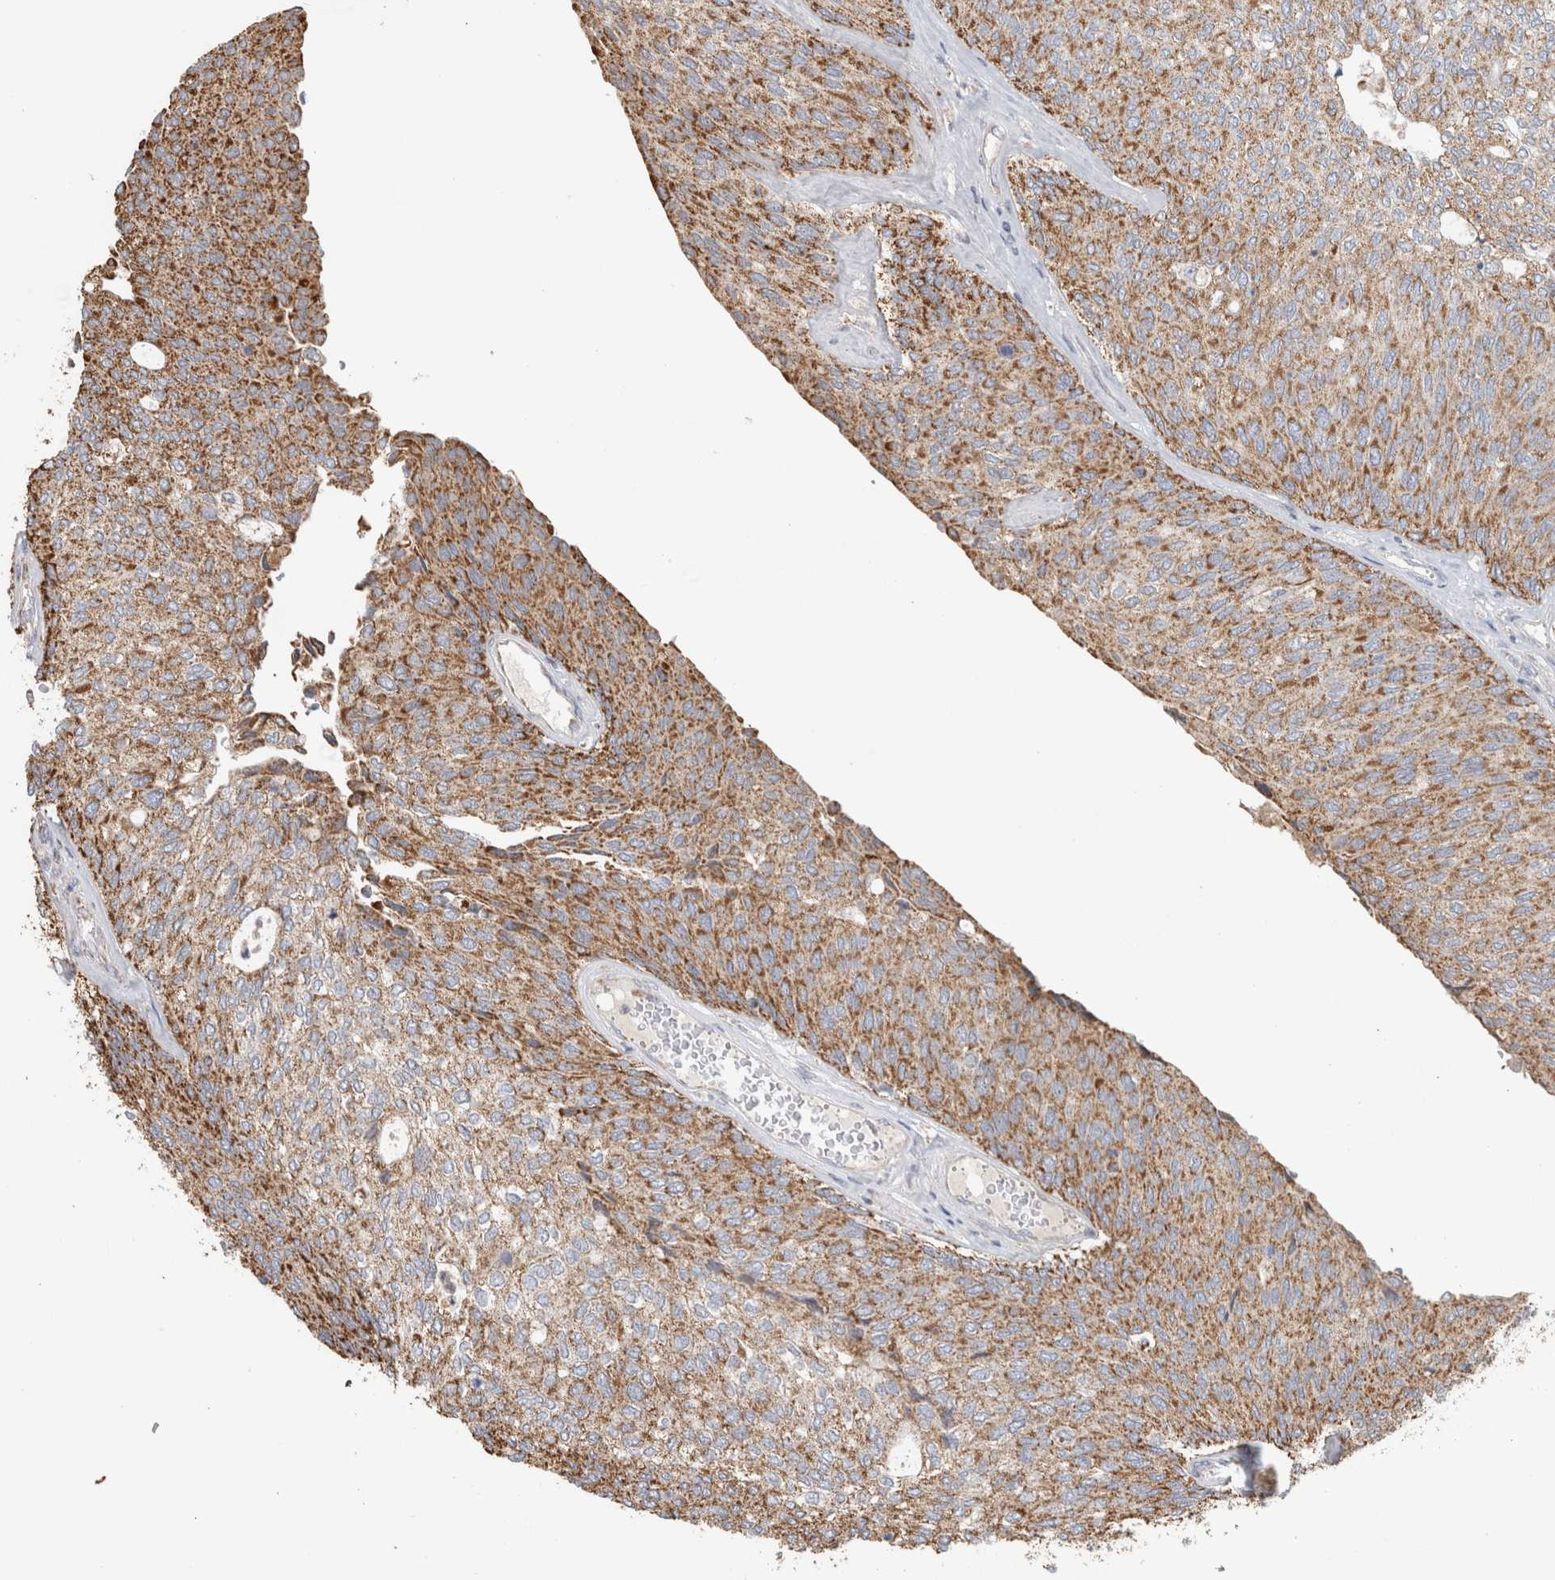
{"staining": {"intensity": "moderate", "quantity": ">75%", "location": "cytoplasmic/membranous"}, "tissue": "urothelial cancer", "cell_type": "Tumor cells", "image_type": "cancer", "snomed": [{"axis": "morphology", "description": "Urothelial carcinoma, Low grade"}, {"axis": "topography", "description": "Urinary bladder"}], "caption": "Protein staining of low-grade urothelial carcinoma tissue displays moderate cytoplasmic/membranous expression in about >75% of tumor cells.", "gene": "ST8SIA1", "patient": {"sex": "female", "age": 79}}